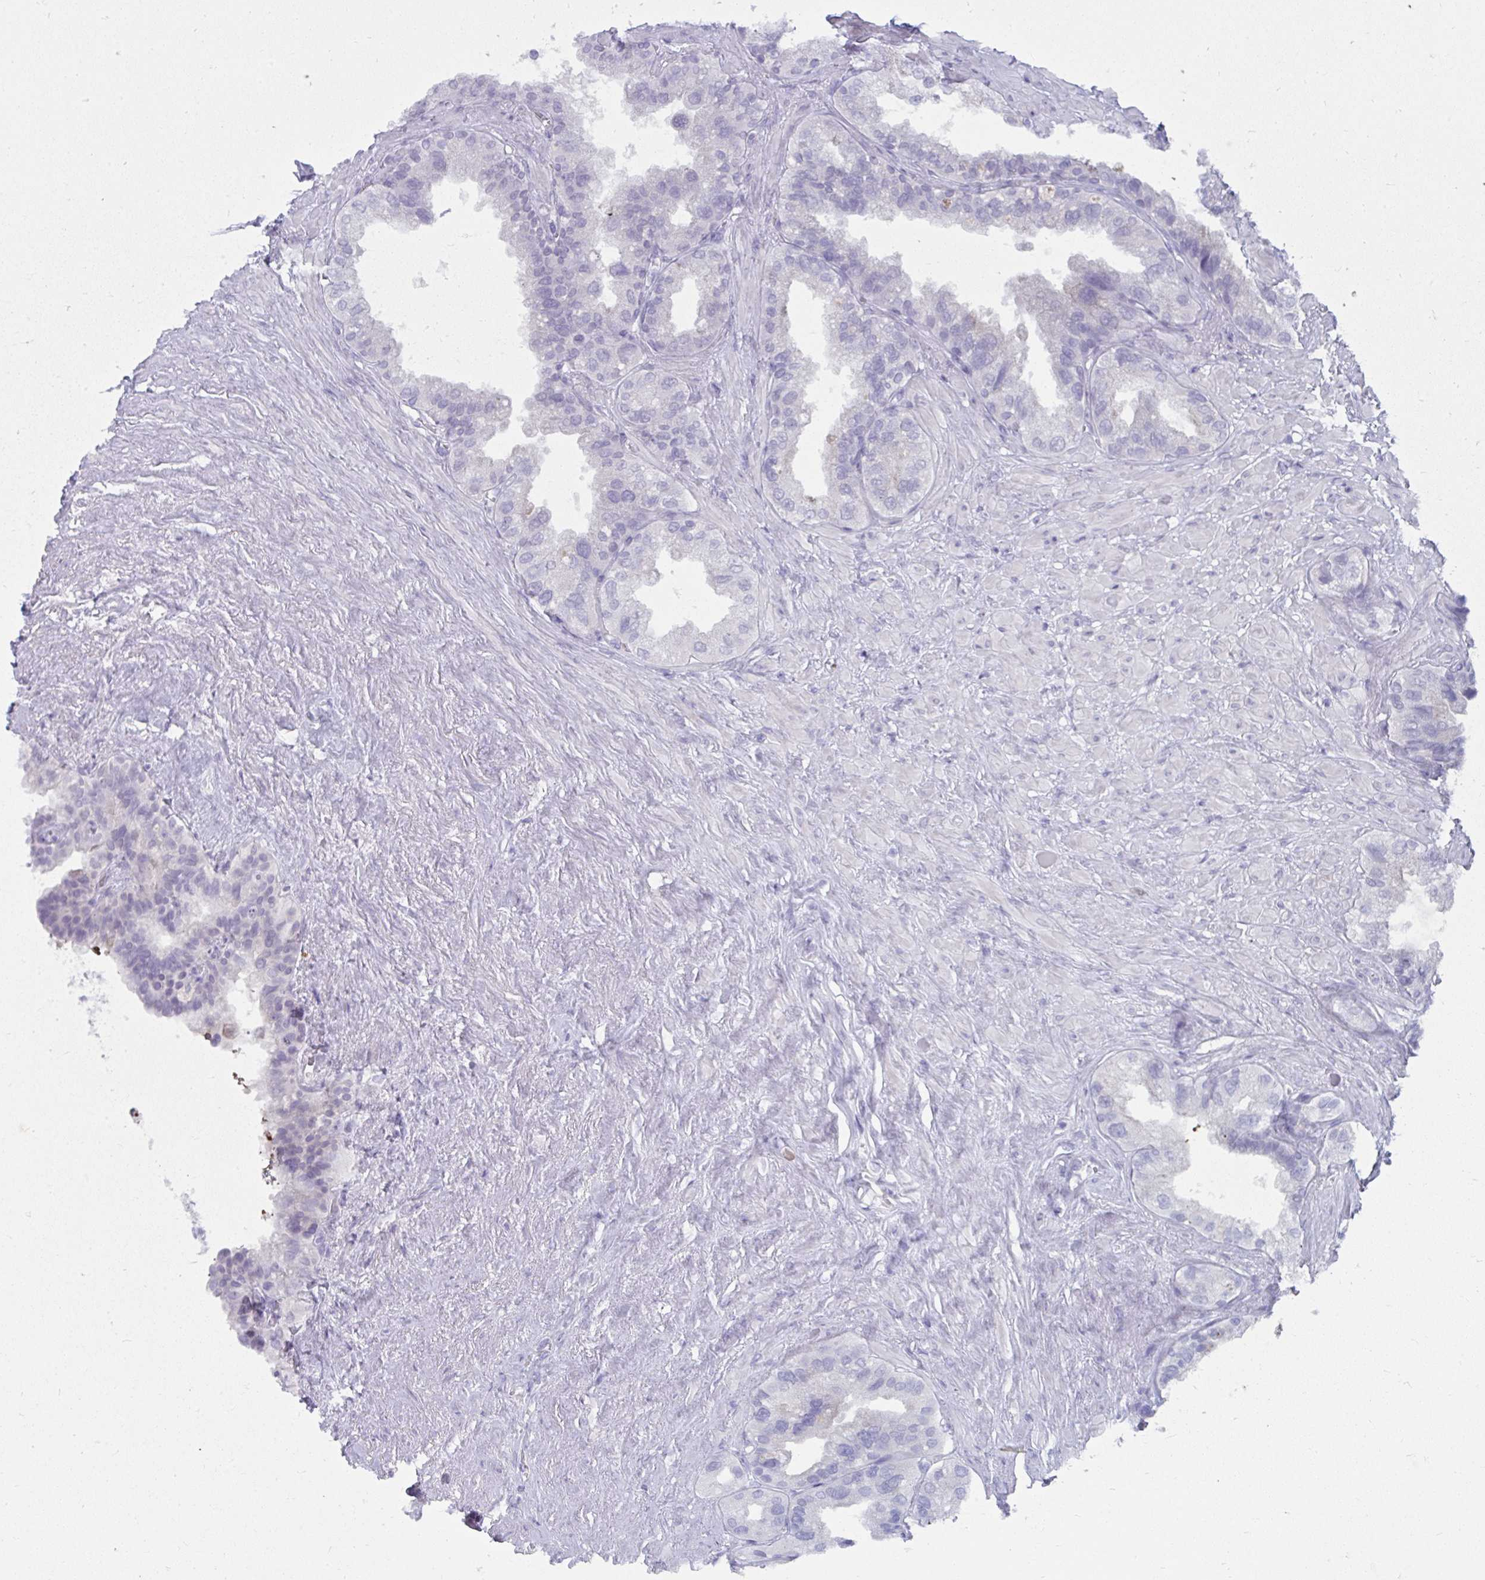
{"staining": {"intensity": "negative", "quantity": "none", "location": "none"}, "tissue": "seminal vesicle", "cell_type": "Glandular cells", "image_type": "normal", "snomed": [{"axis": "morphology", "description": "Normal tissue, NOS"}, {"axis": "topography", "description": "Seminal veicle"}, {"axis": "topography", "description": "Peripheral nerve tissue"}], "caption": "The image reveals no staining of glandular cells in normal seminal vesicle.", "gene": "UGT3A2", "patient": {"sex": "male", "age": 76}}